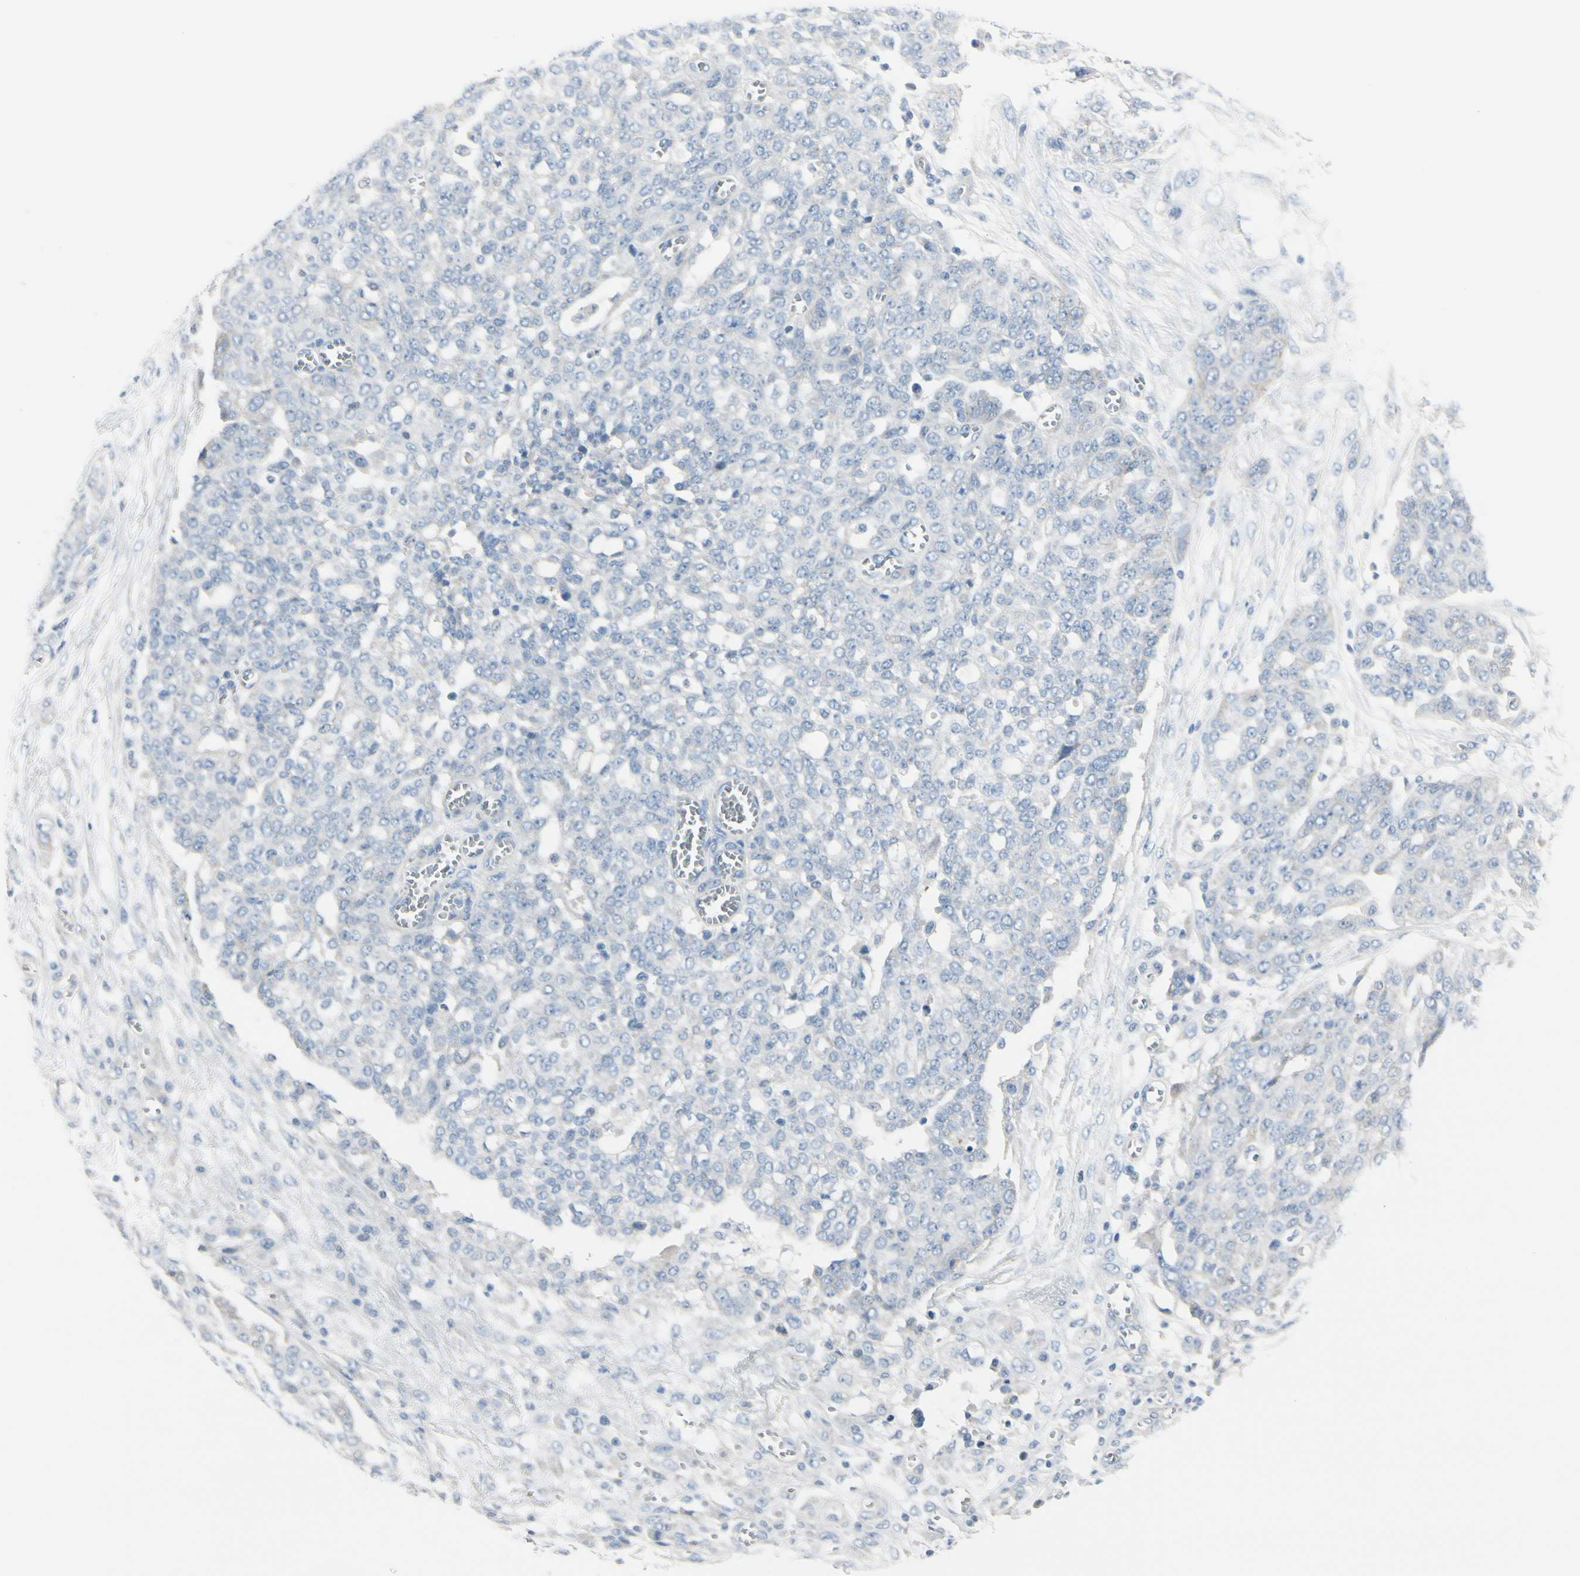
{"staining": {"intensity": "negative", "quantity": "none", "location": "none"}, "tissue": "ovarian cancer", "cell_type": "Tumor cells", "image_type": "cancer", "snomed": [{"axis": "morphology", "description": "Cystadenocarcinoma, serous, NOS"}, {"axis": "topography", "description": "Soft tissue"}, {"axis": "topography", "description": "Ovary"}], "caption": "High magnification brightfield microscopy of ovarian cancer stained with DAB (3,3'-diaminobenzidine) (brown) and counterstained with hematoxylin (blue): tumor cells show no significant expression.", "gene": "CDHR5", "patient": {"sex": "female", "age": 57}}